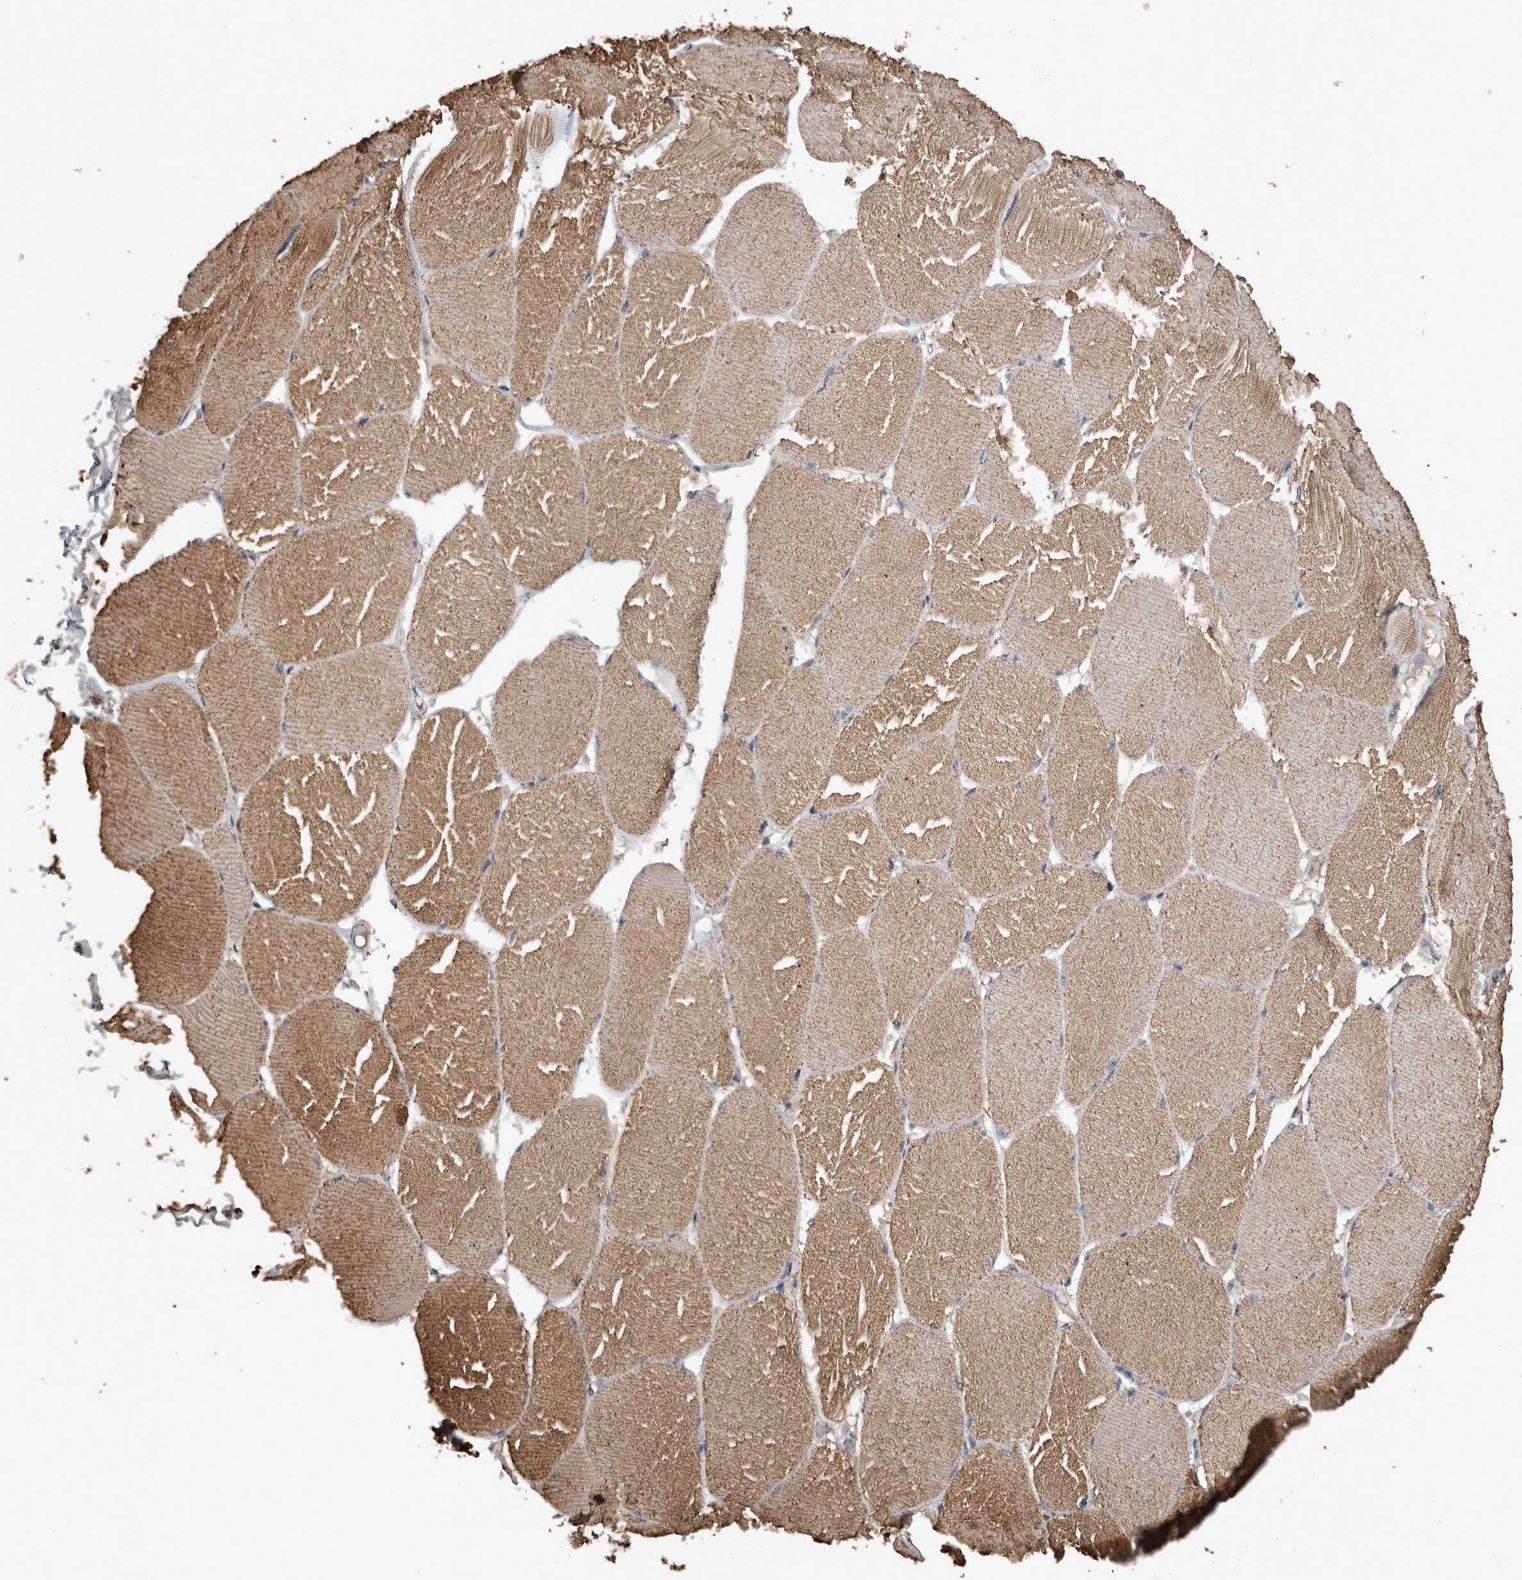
{"staining": {"intensity": "moderate", "quantity": "25%-75%", "location": "cytoplasmic/membranous"}, "tissue": "skeletal muscle", "cell_type": "Myocytes", "image_type": "normal", "snomed": [{"axis": "morphology", "description": "Normal tissue, NOS"}, {"axis": "topography", "description": "Skin"}, {"axis": "topography", "description": "Skeletal muscle"}], "caption": "Myocytes exhibit medium levels of moderate cytoplasmic/membranous positivity in approximately 25%-75% of cells in benign human skeletal muscle. The staining was performed using DAB to visualize the protein expression in brown, while the nuclei were stained in blue with hematoxylin (Magnification: 20x).", "gene": "FGFRL1", "patient": {"sex": "male", "age": 83}}